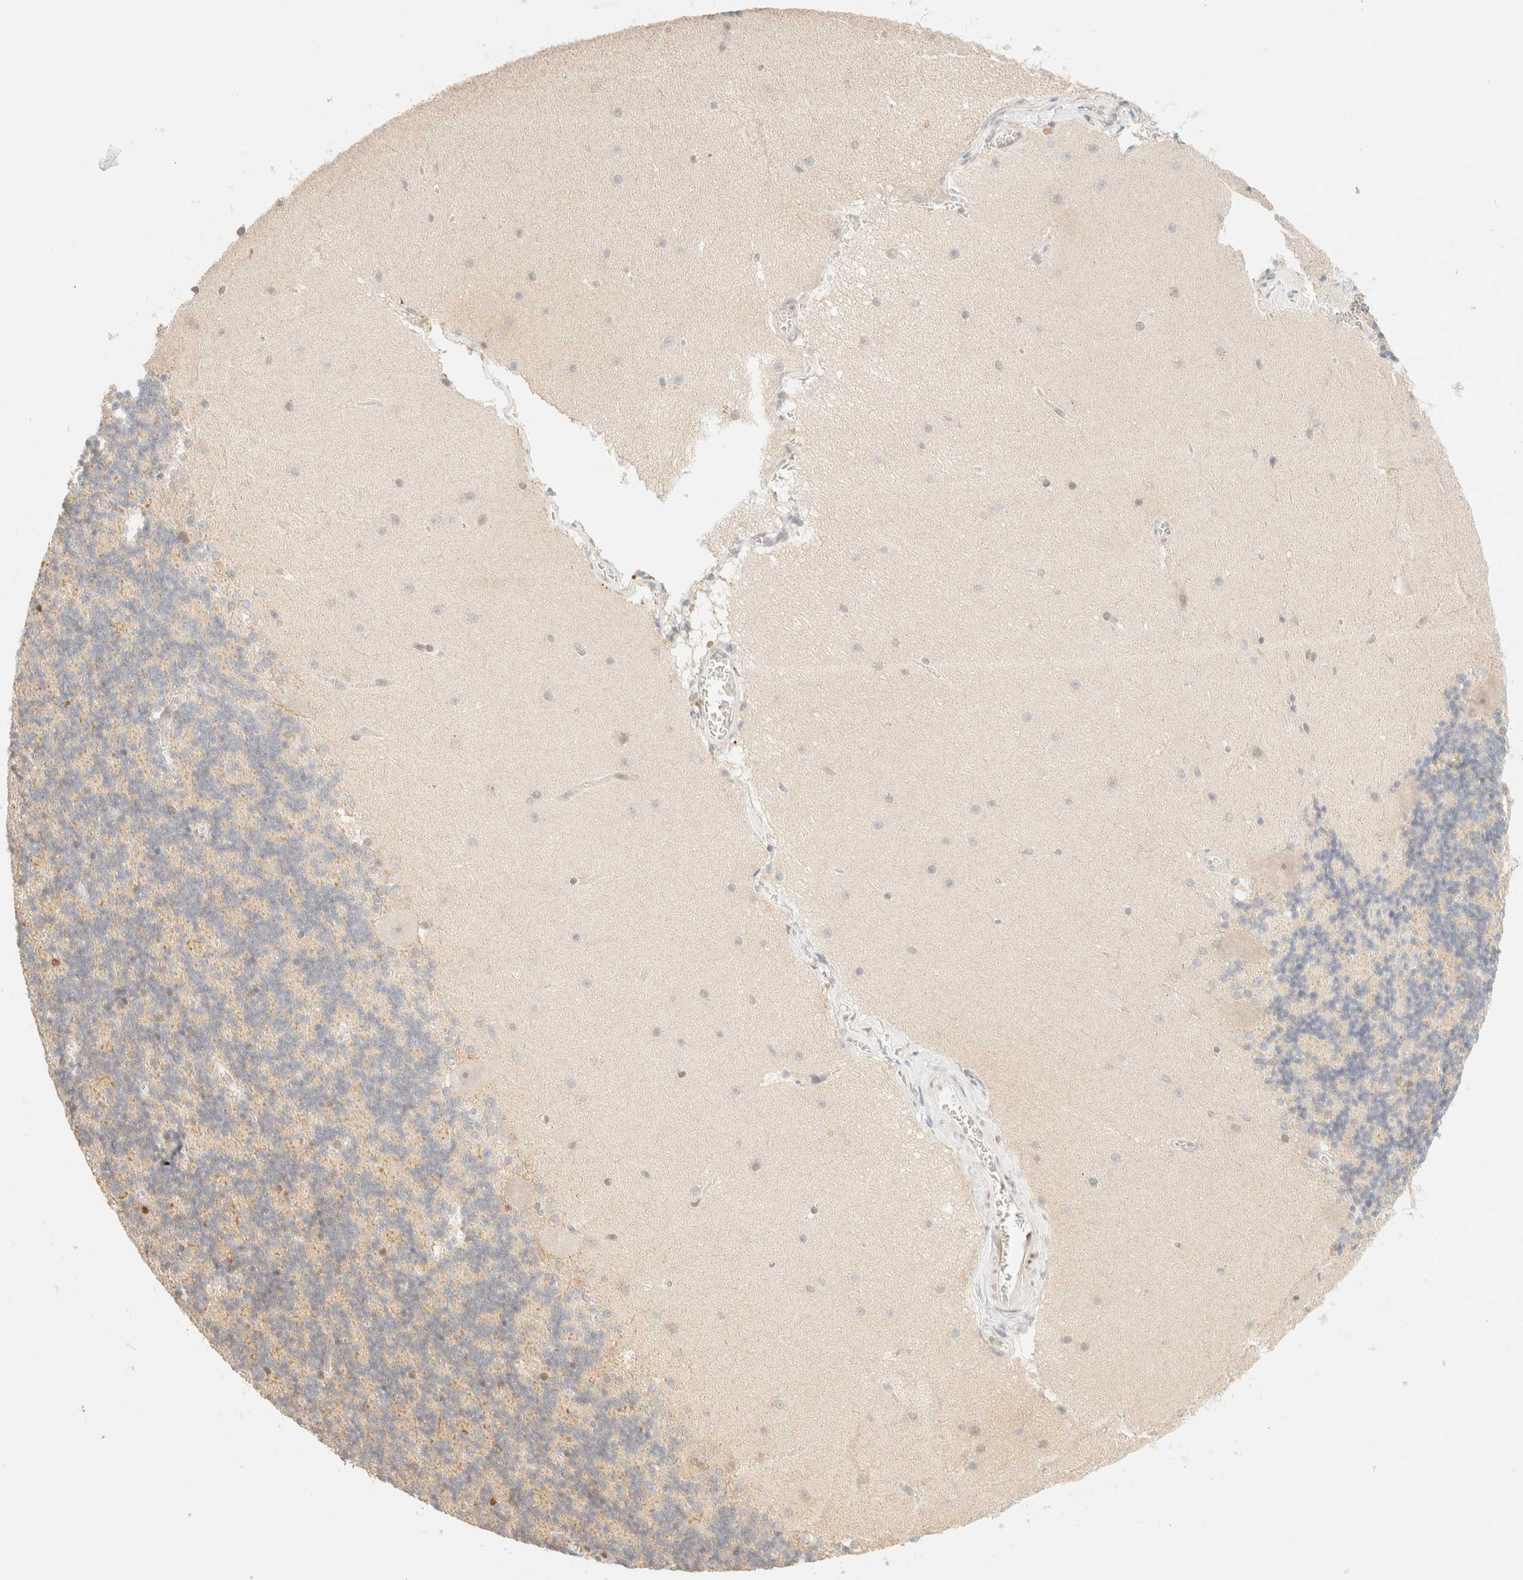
{"staining": {"intensity": "negative", "quantity": "none", "location": "none"}, "tissue": "cerebellum", "cell_type": "Cells in granular layer", "image_type": "normal", "snomed": [{"axis": "morphology", "description": "Normal tissue, NOS"}, {"axis": "topography", "description": "Cerebellum"}], "caption": "The micrograph reveals no staining of cells in granular layer in normal cerebellum.", "gene": "TSR1", "patient": {"sex": "female", "age": 19}}